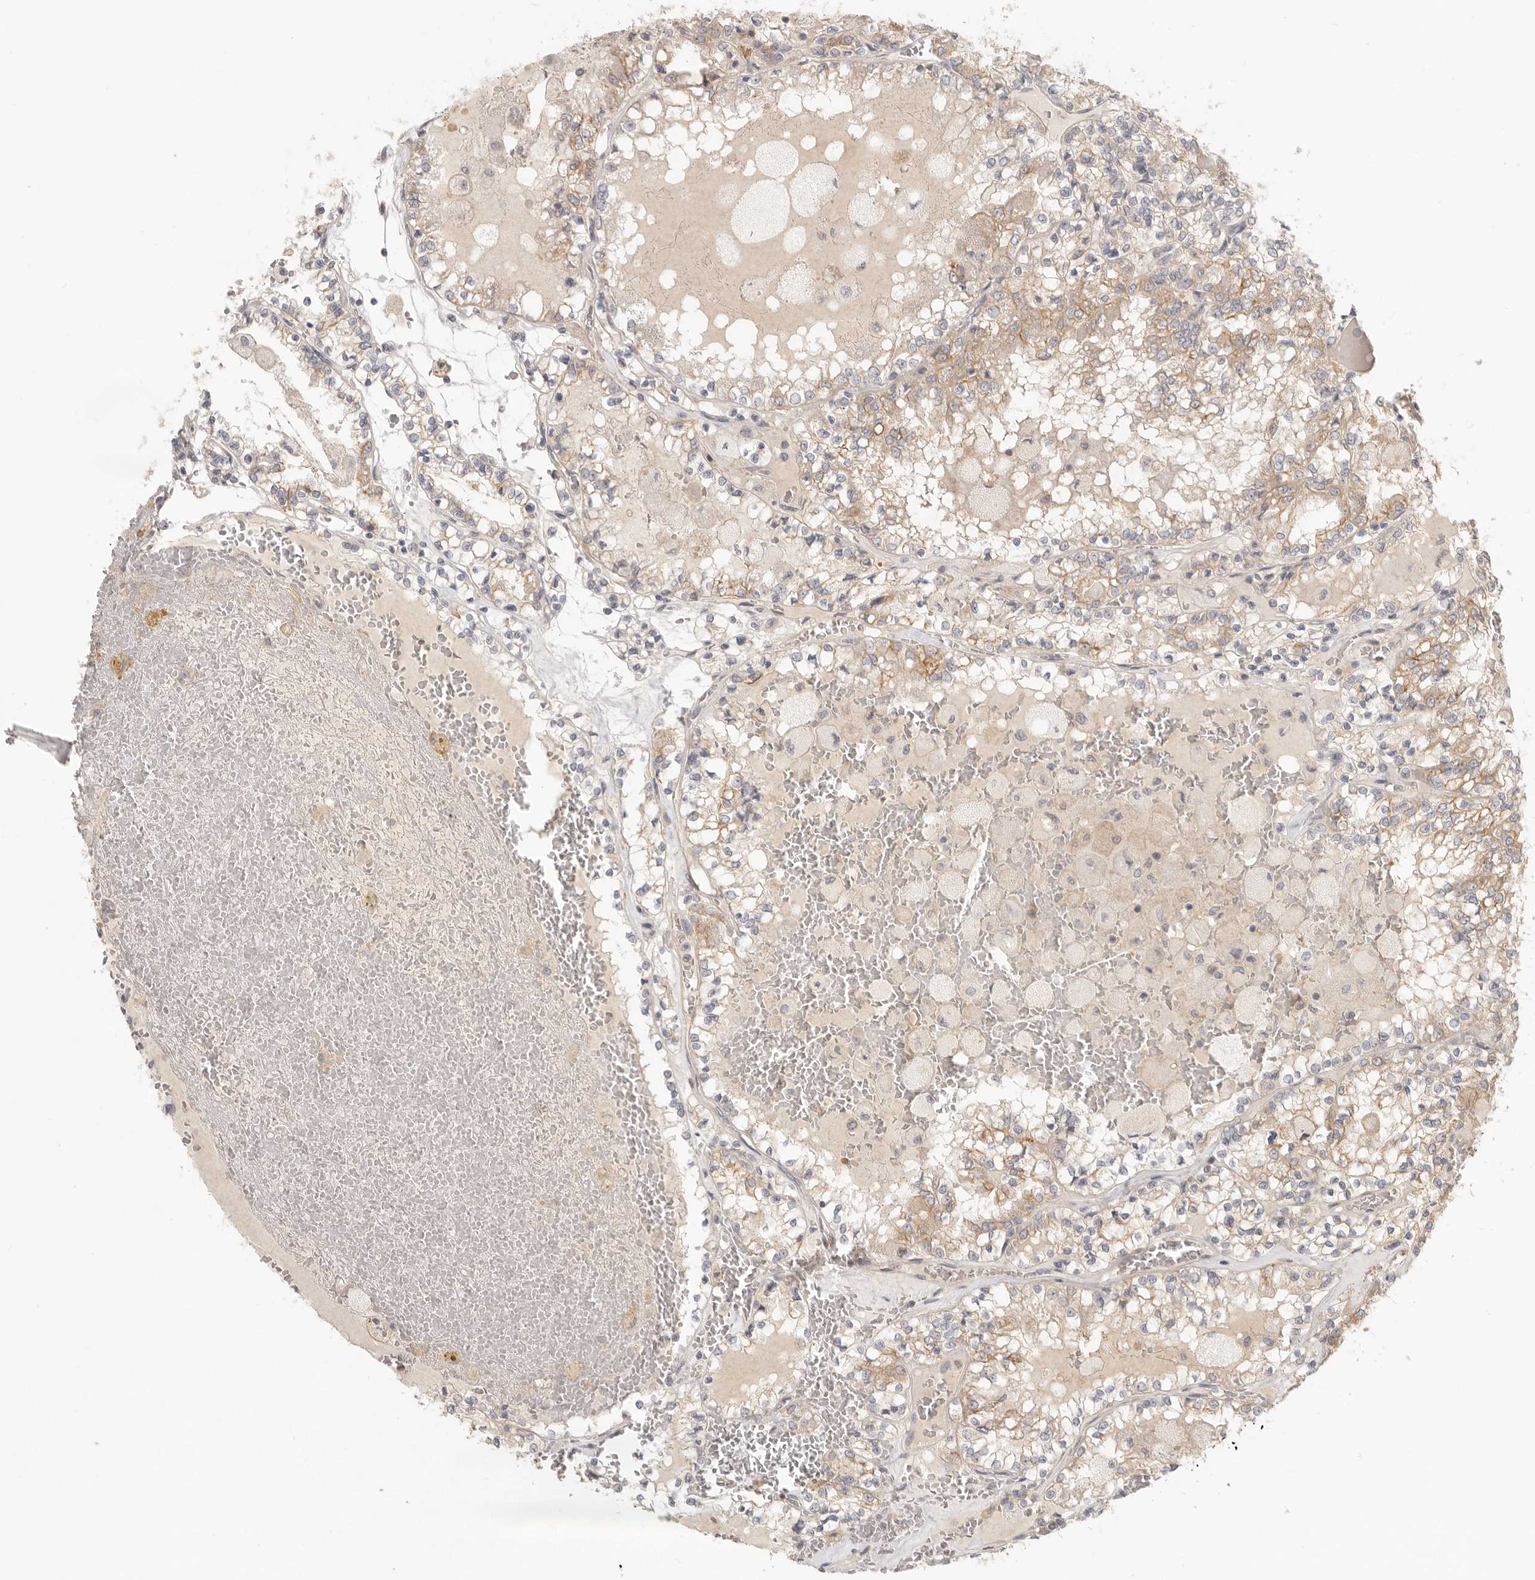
{"staining": {"intensity": "moderate", "quantity": "25%-75%", "location": "cytoplasmic/membranous"}, "tissue": "renal cancer", "cell_type": "Tumor cells", "image_type": "cancer", "snomed": [{"axis": "morphology", "description": "Adenocarcinoma, NOS"}, {"axis": "topography", "description": "Kidney"}], "caption": "Adenocarcinoma (renal) stained for a protein reveals moderate cytoplasmic/membranous positivity in tumor cells. (brown staining indicates protein expression, while blue staining denotes nuclei).", "gene": "AHDC1", "patient": {"sex": "female", "age": 56}}